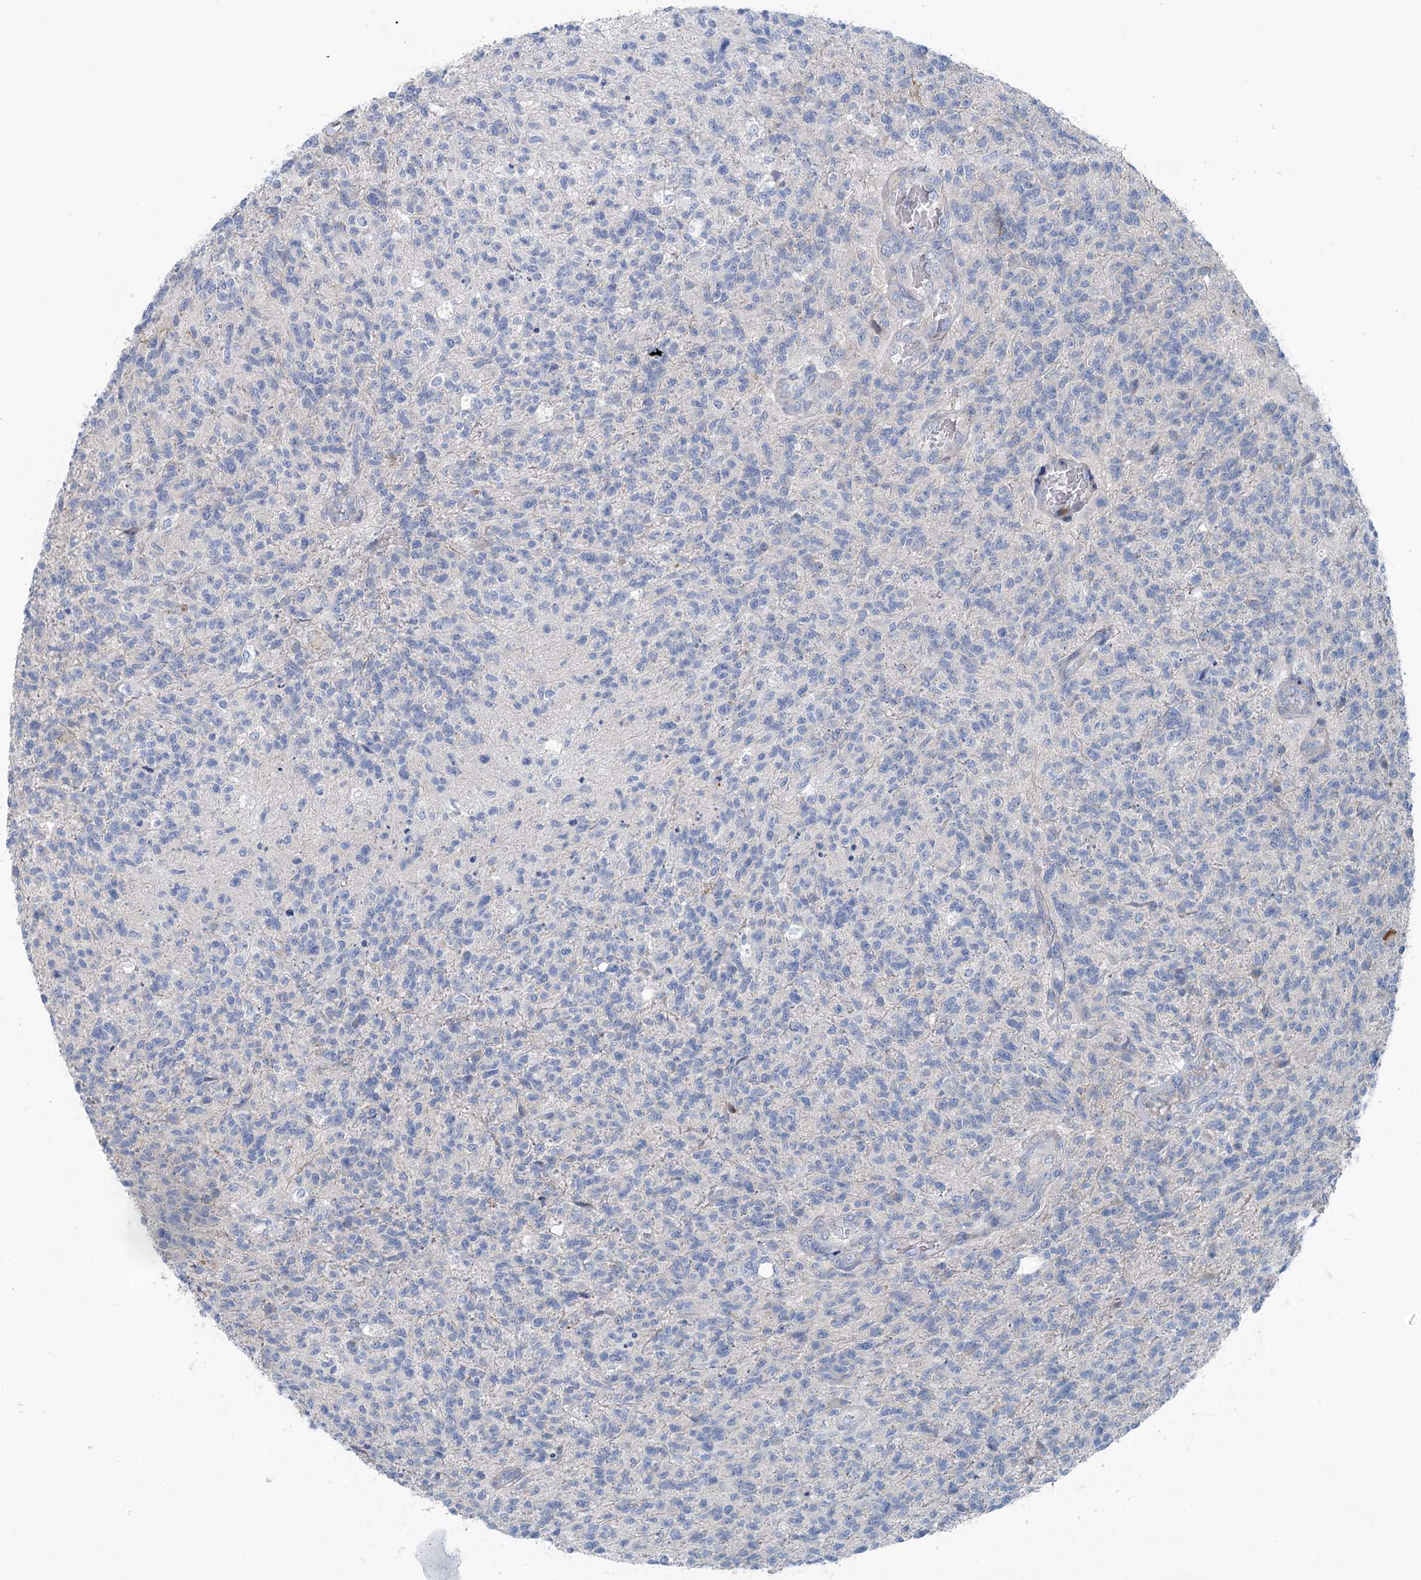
{"staining": {"intensity": "negative", "quantity": "none", "location": "none"}, "tissue": "glioma", "cell_type": "Tumor cells", "image_type": "cancer", "snomed": [{"axis": "morphology", "description": "Glioma, malignant, High grade"}, {"axis": "topography", "description": "Brain"}], "caption": "Immunohistochemical staining of human glioma demonstrates no significant positivity in tumor cells.", "gene": "MARK2", "patient": {"sex": "male", "age": 56}}